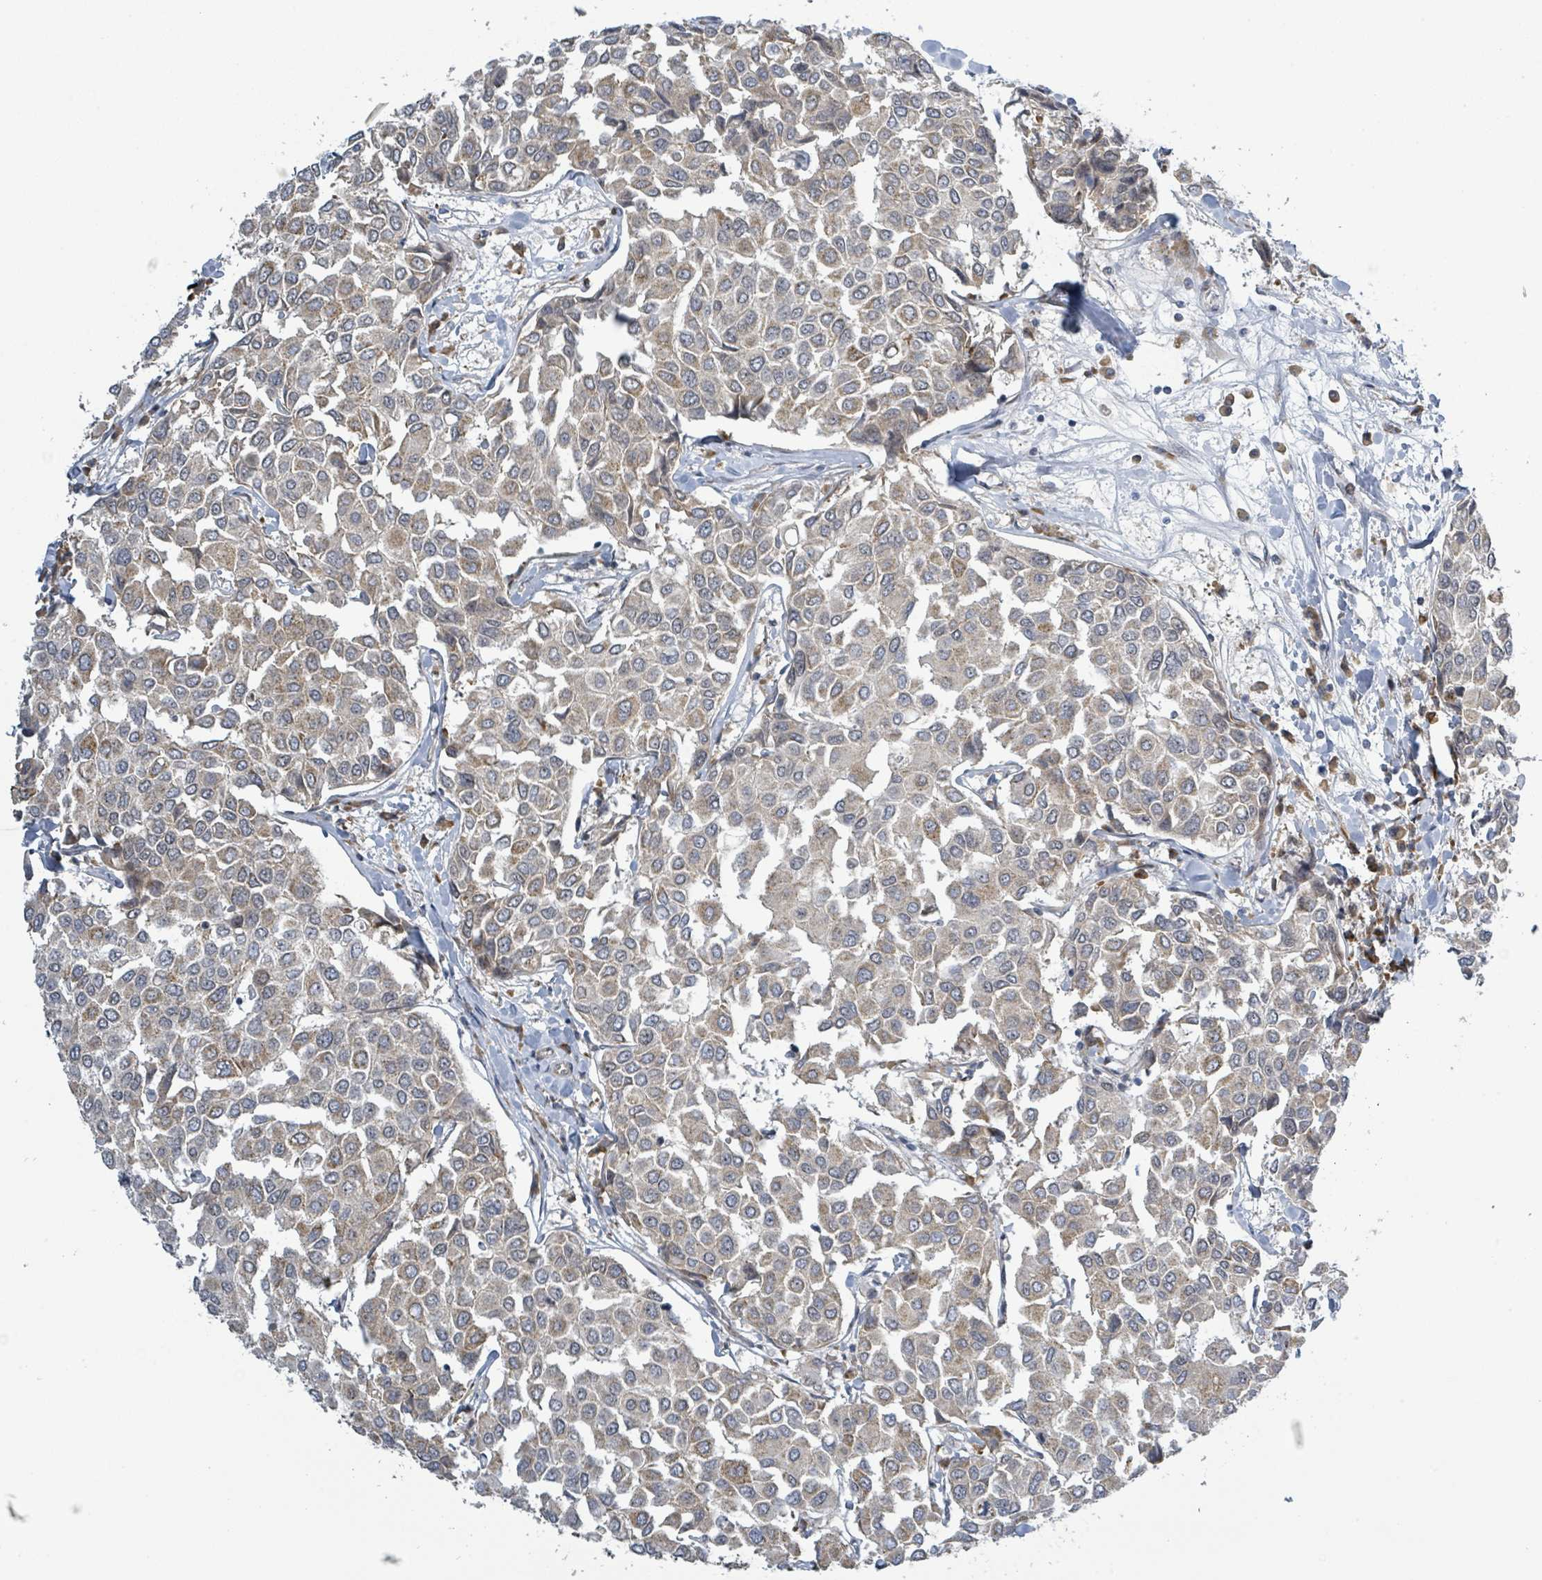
{"staining": {"intensity": "weak", "quantity": "25%-75%", "location": "cytoplasmic/membranous"}, "tissue": "breast cancer", "cell_type": "Tumor cells", "image_type": "cancer", "snomed": [{"axis": "morphology", "description": "Duct carcinoma"}, {"axis": "topography", "description": "Breast"}], "caption": "Immunohistochemistry photomicrograph of neoplastic tissue: infiltrating ductal carcinoma (breast) stained using immunohistochemistry (IHC) displays low levels of weak protein expression localized specifically in the cytoplasmic/membranous of tumor cells, appearing as a cytoplasmic/membranous brown color.", "gene": "RPL32", "patient": {"sex": "female", "age": 55}}